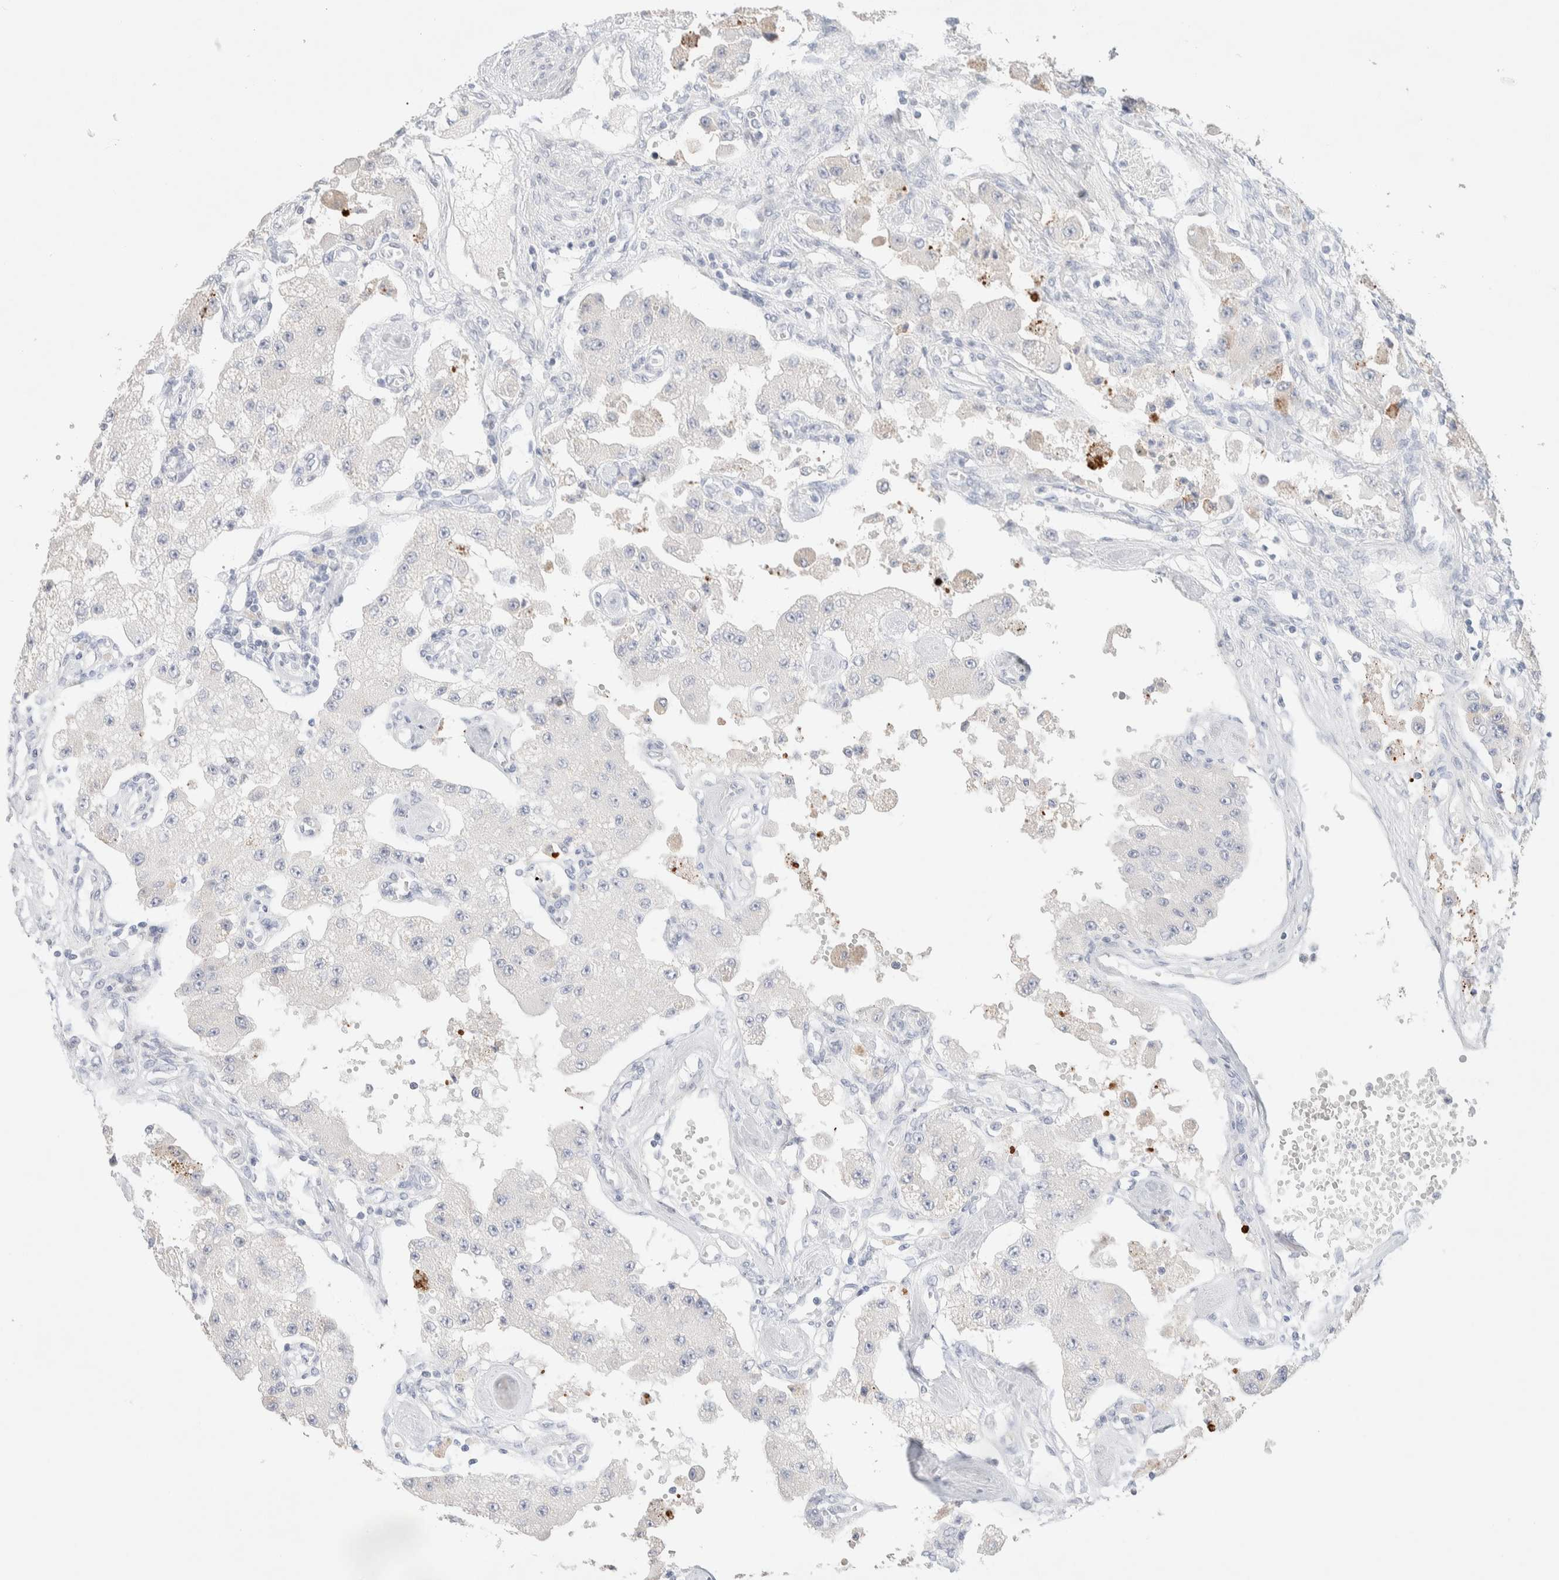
{"staining": {"intensity": "negative", "quantity": "none", "location": "none"}, "tissue": "carcinoid", "cell_type": "Tumor cells", "image_type": "cancer", "snomed": [{"axis": "morphology", "description": "Carcinoid, malignant, NOS"}, {"axis": "topography", "description": "Pancreas"}], "caption": "A histopathology image of carcinoid stained for a protein demonstrates no brown staining in tumor cells.", "gene": "RIDA", "patient": {"sex": "male", "age": 41}}